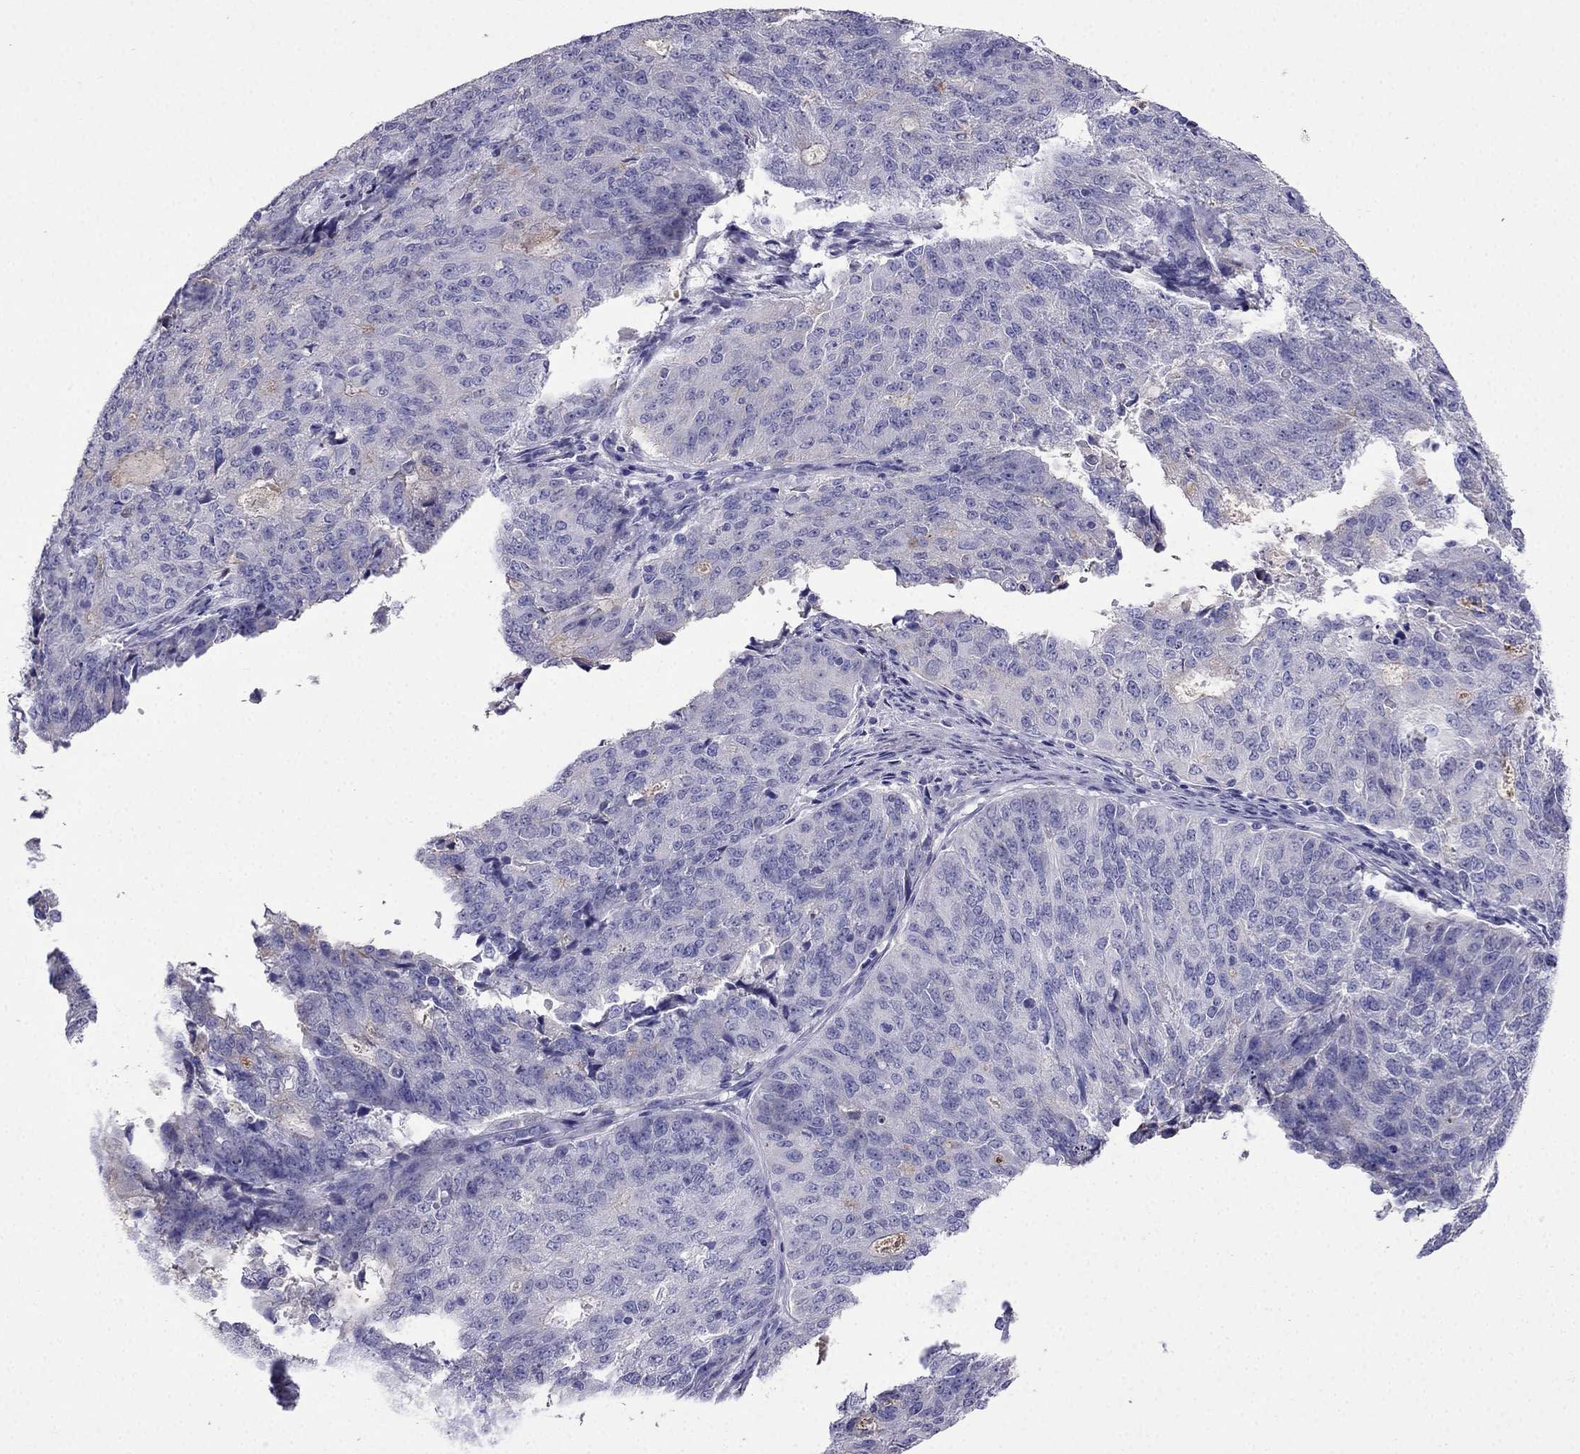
{"staining": {"intensity": "negative", "quantity": "none", "location": "none"}, "tissue": "endometrial cancer", "cell_type": "Tumor cells", "image_type": "cancer", "snomed": [{"axis": "morphology", "description": "Adenocarcinoma, NOS"}, {"axis": "topography", "description": "Endometrium"}], "caption": "Image shows no protein positivity in tumor cells of adenocarcinoma (endometrial) tissue.", "gene": "PTH", "patient": {"sex": "female", "age": 82}}